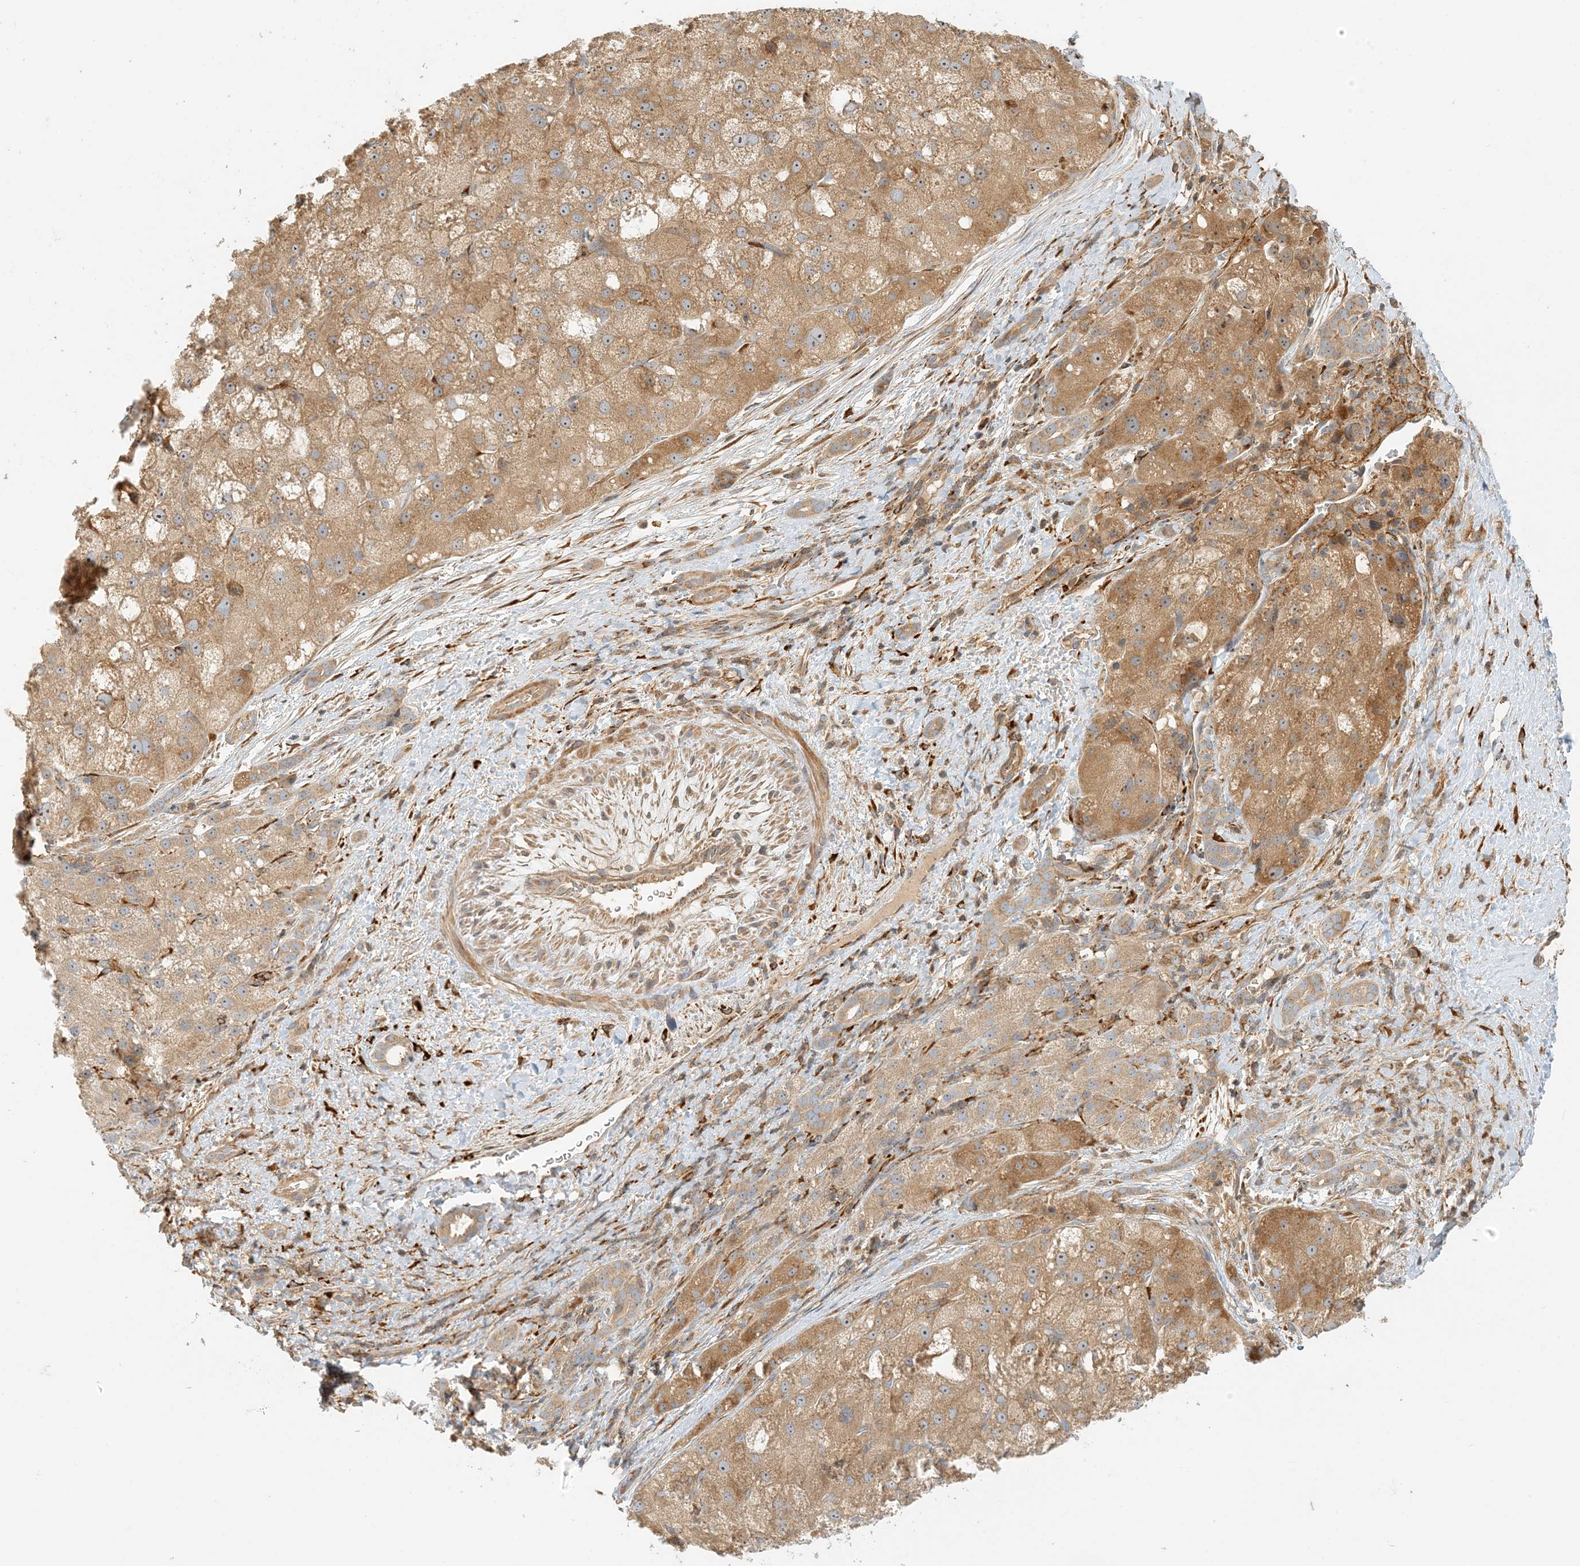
{"staining": {"intensity": "moderate", "quantity": ">75%", "location": "cytoplasmic/membranous"}, "tissue": "liver cancer", "cell_type": "Tumor cells", "image_type": "cancer", "snomed": [{"axis": "morphology", "description": "Carcinoma, Hepatocellular, NOS"}, {"axis": "topography", "description": "Liver"}], "caption": "High-magnification brightfield microscopy of liver cancer stained with DAB (3,3'-diaminobenzidine) (brown) and counterstained with hematoxylin (blue). tumor cells exhibit moderate cytoplasmic/membranous expression is identified in about>75% of cells. The staining is performed using DAB (3,3'-diaminobenzidine) brown chromogen to label protein expression. The nuclei are counter-stained blue using hematoxylin.", "gene": "COLEC11", "patient": {"sex": "male", "age": 57}}